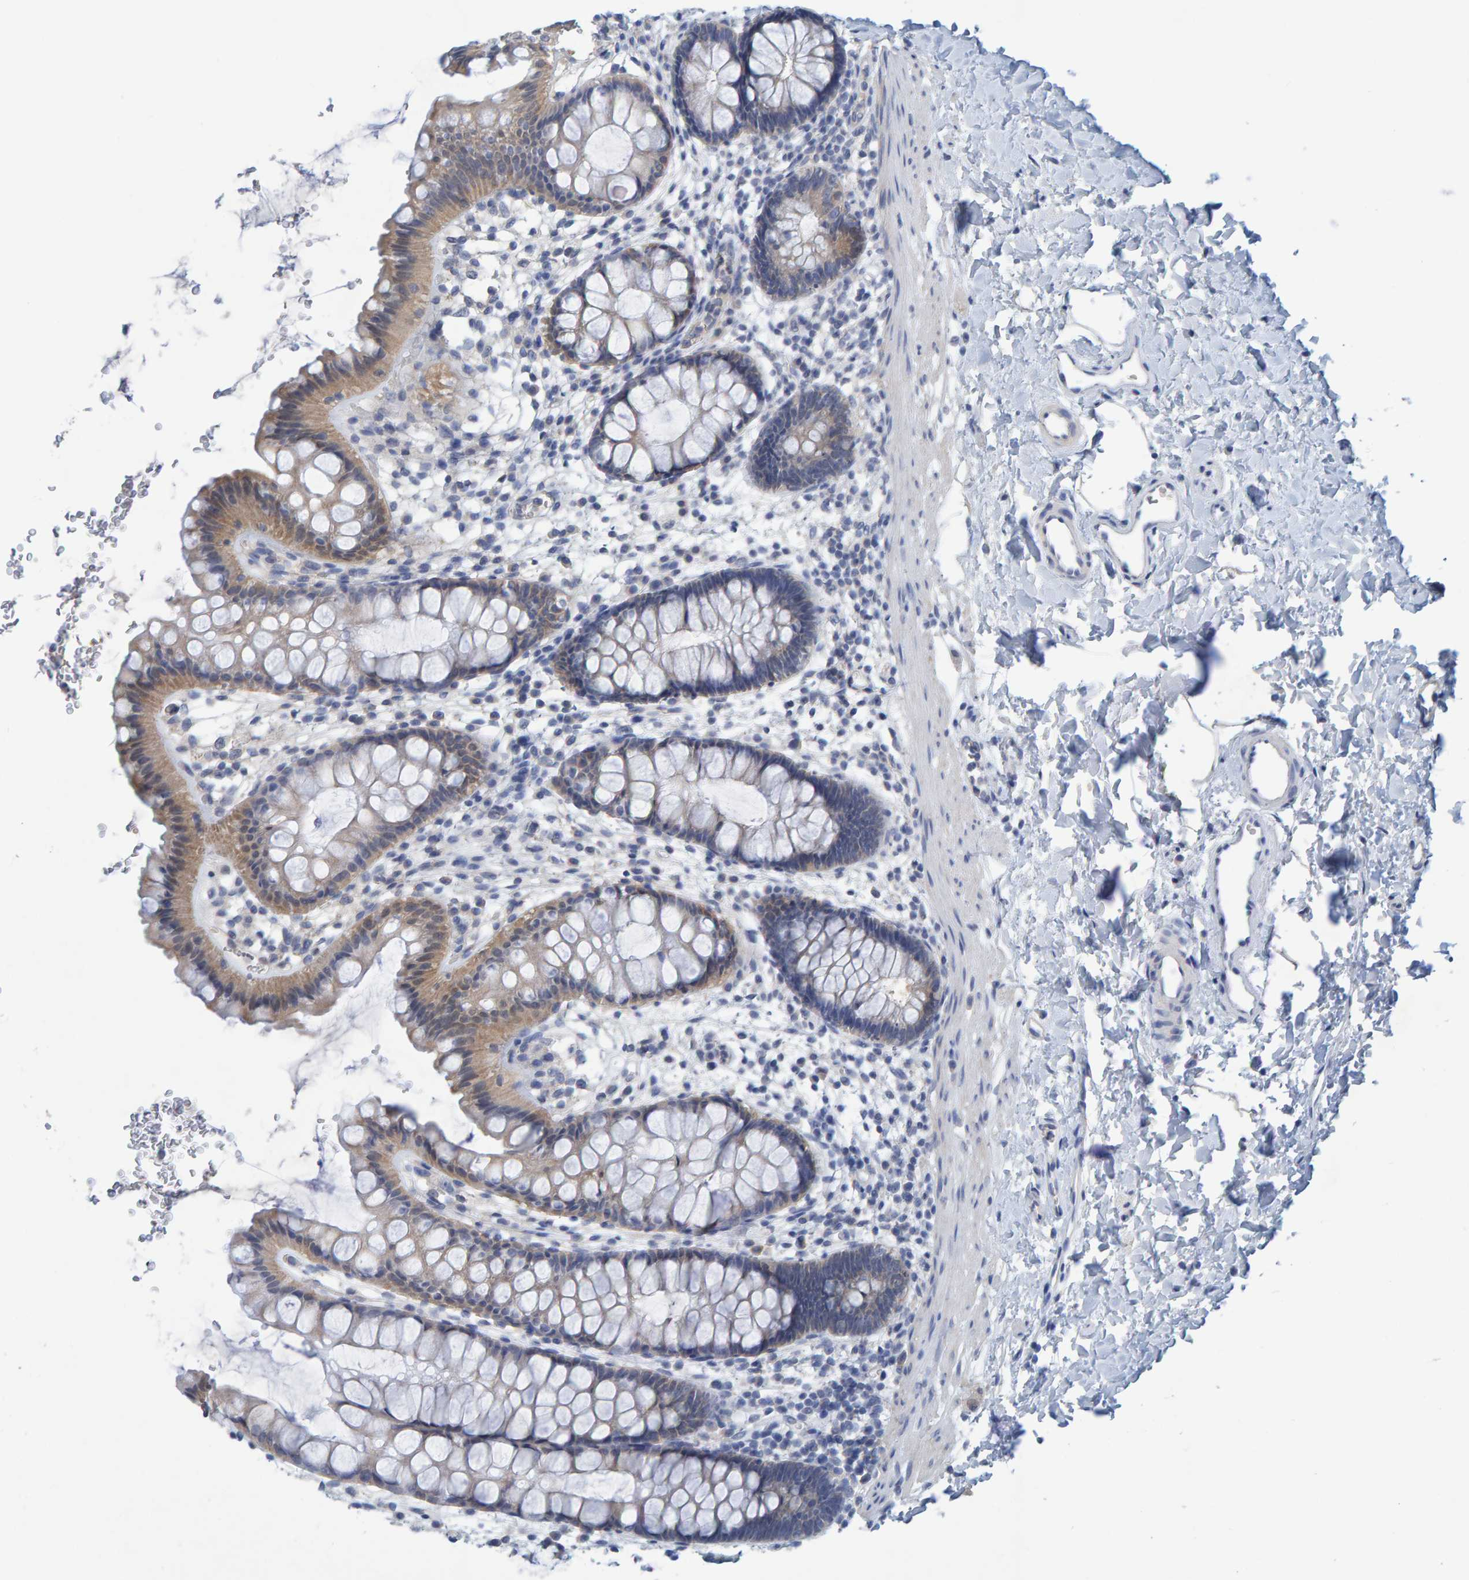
{"staining": {"intensity": "moderate", "quantity": "<25%", "location": "cytoplasmic/membranous"}, "tissue": "rectum", "cell_type": "Glandular cells", "image_type": "normal", "snomed": [{"axis": "morphology", "description": "Normal tissue, NOS"}, {"axis": "topography", "description": "Rectum"}], "caption": "DAB (3,3'-diaminobenzidine) immunohistochemical staining of normal rectum reveals moderate cytoplasmic/membranous protein staining in approximately <25% of glandular cells. (brown staining indicates protein expression, while blue staining denotes nuclei).", "gene": "ALAD", "patient": {"sex": "female", "age": 24}}